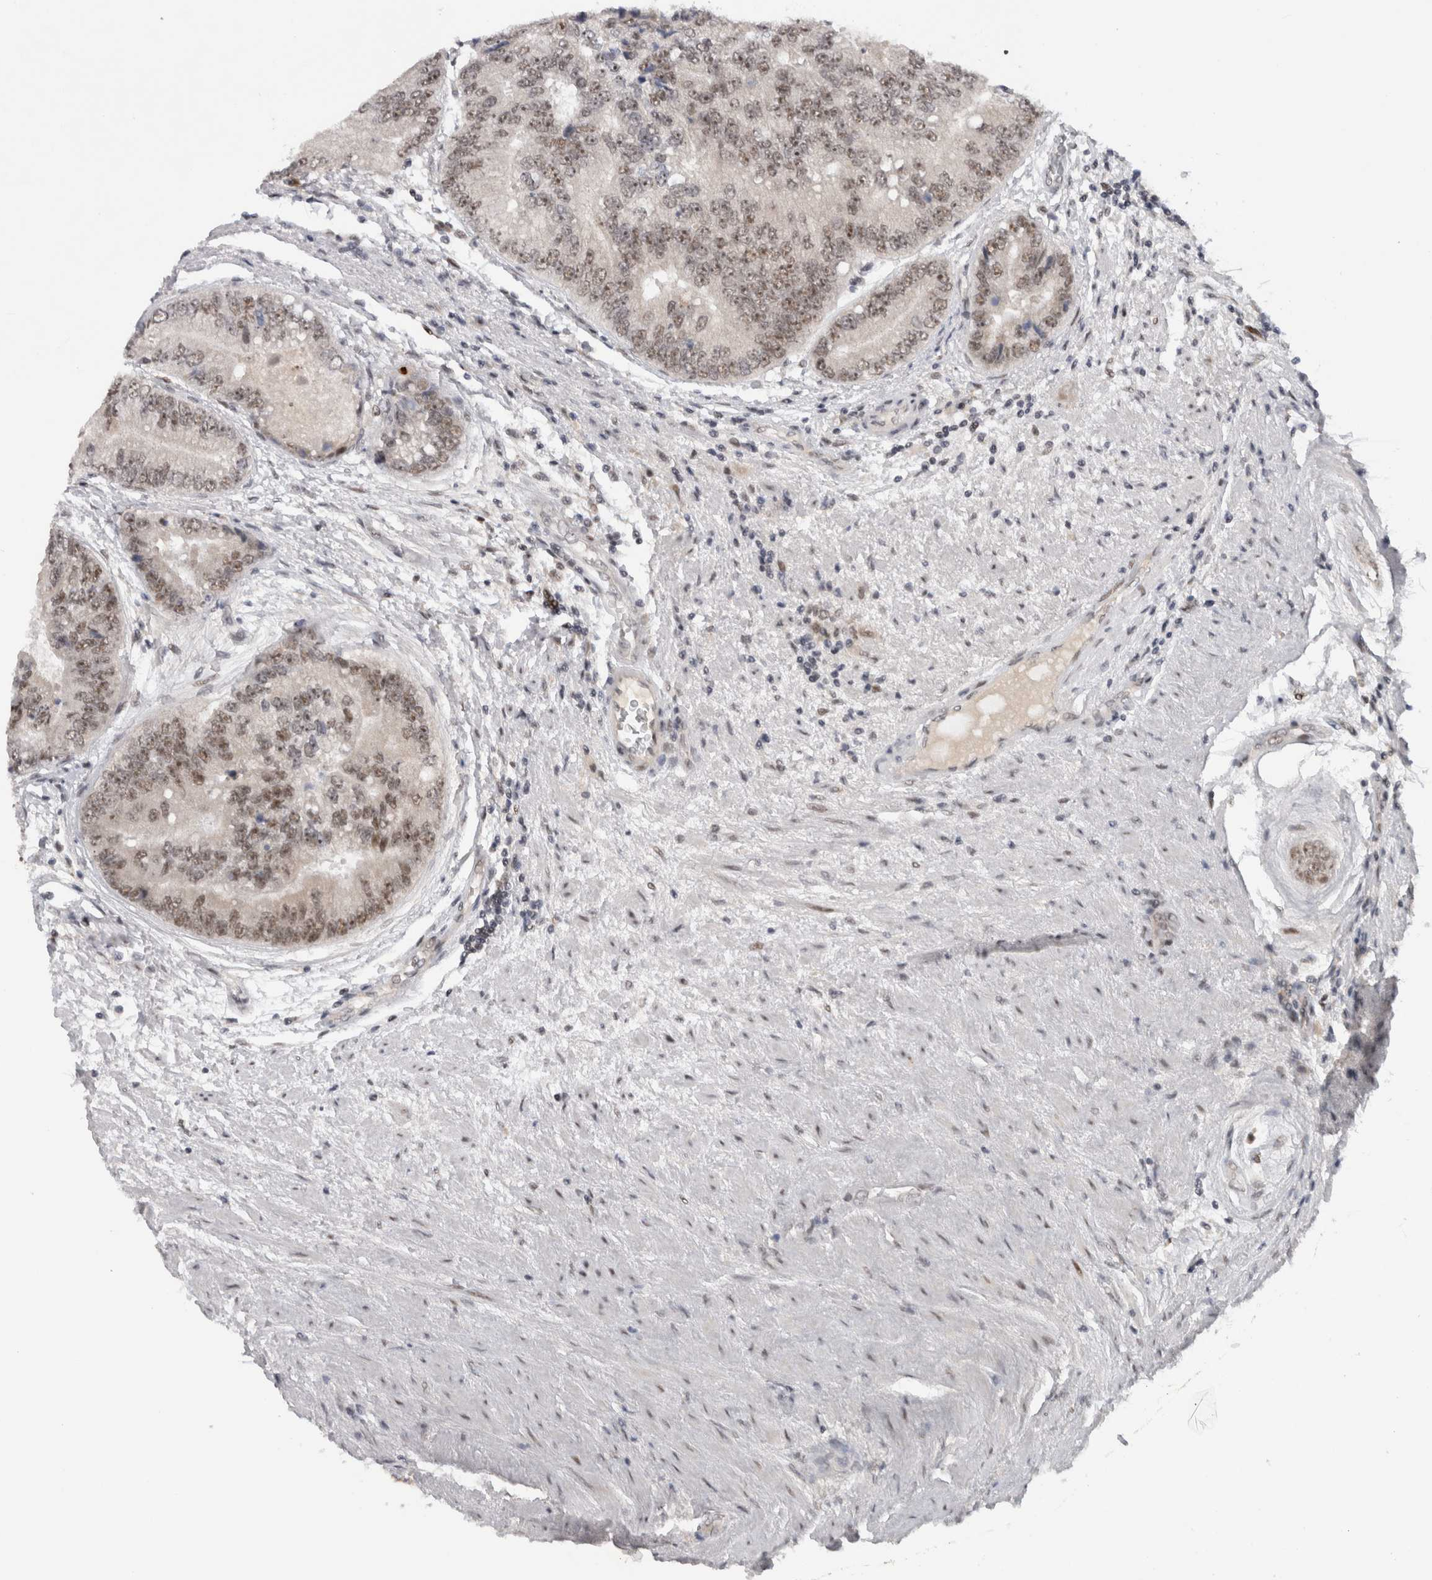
{"staining": {"intensity": "weak", "quantity": ">75%", "location": "nuclear"}, "tissue": "prostate cancer", "cell_type": "Tumor cells", "image_type": "cancer", "snomed": [{"axis": "morphology", "description": "Adenocarcinoma, High grade"}, {"axis": "topography", "description": "Prostate"}], "caption": "IHC (DAB) staining of prostate cancer (adenocarcinoma (high-grade)) exhibits weak nuclear protein expression in about >75% of tumor cells.", "gene": "HESX1", "patient": {"sex": "male", "age": 70}}